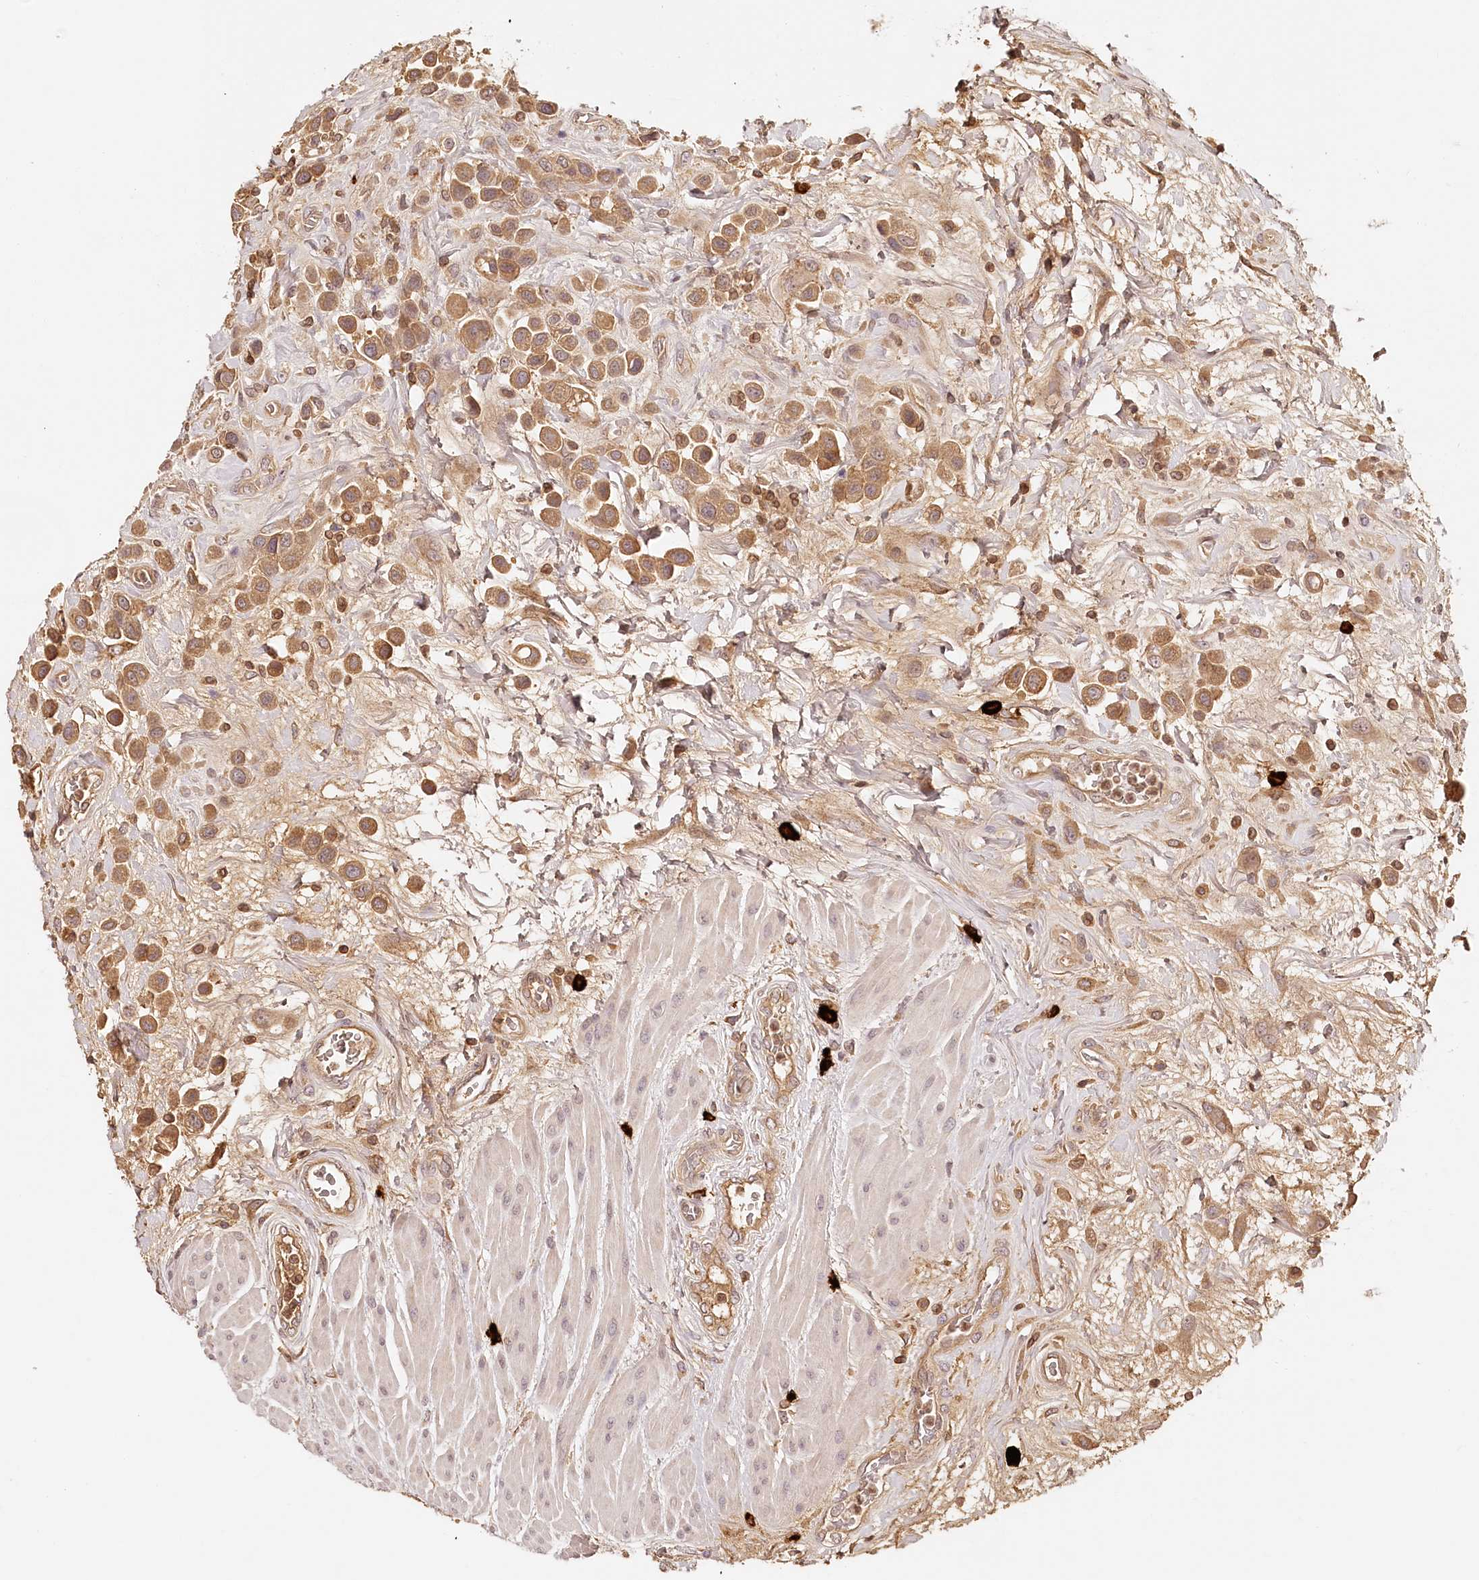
{"staining": {"intensity": "moderate", "quantity": ">75%", "location": "cytoplasmic/membranous"}, "tissue": "urothelial cancer", "cell_type": "Tumor cells", "image_type": "cancer", "snomed": [{"axis": "morphology", "description": "Urothelial carcinoma, High grade"}, {"axis": "topography", "description": "Urinary bladder"}], "caption": "Urothelial cancer tissue demonstrates moderate cytoplasmic/membranous staining in about >75% of tumor cells, visualized by immunohistochemistry.", "gene": "SYNGR1", "patient": {"sex": "male", "age": 50}}